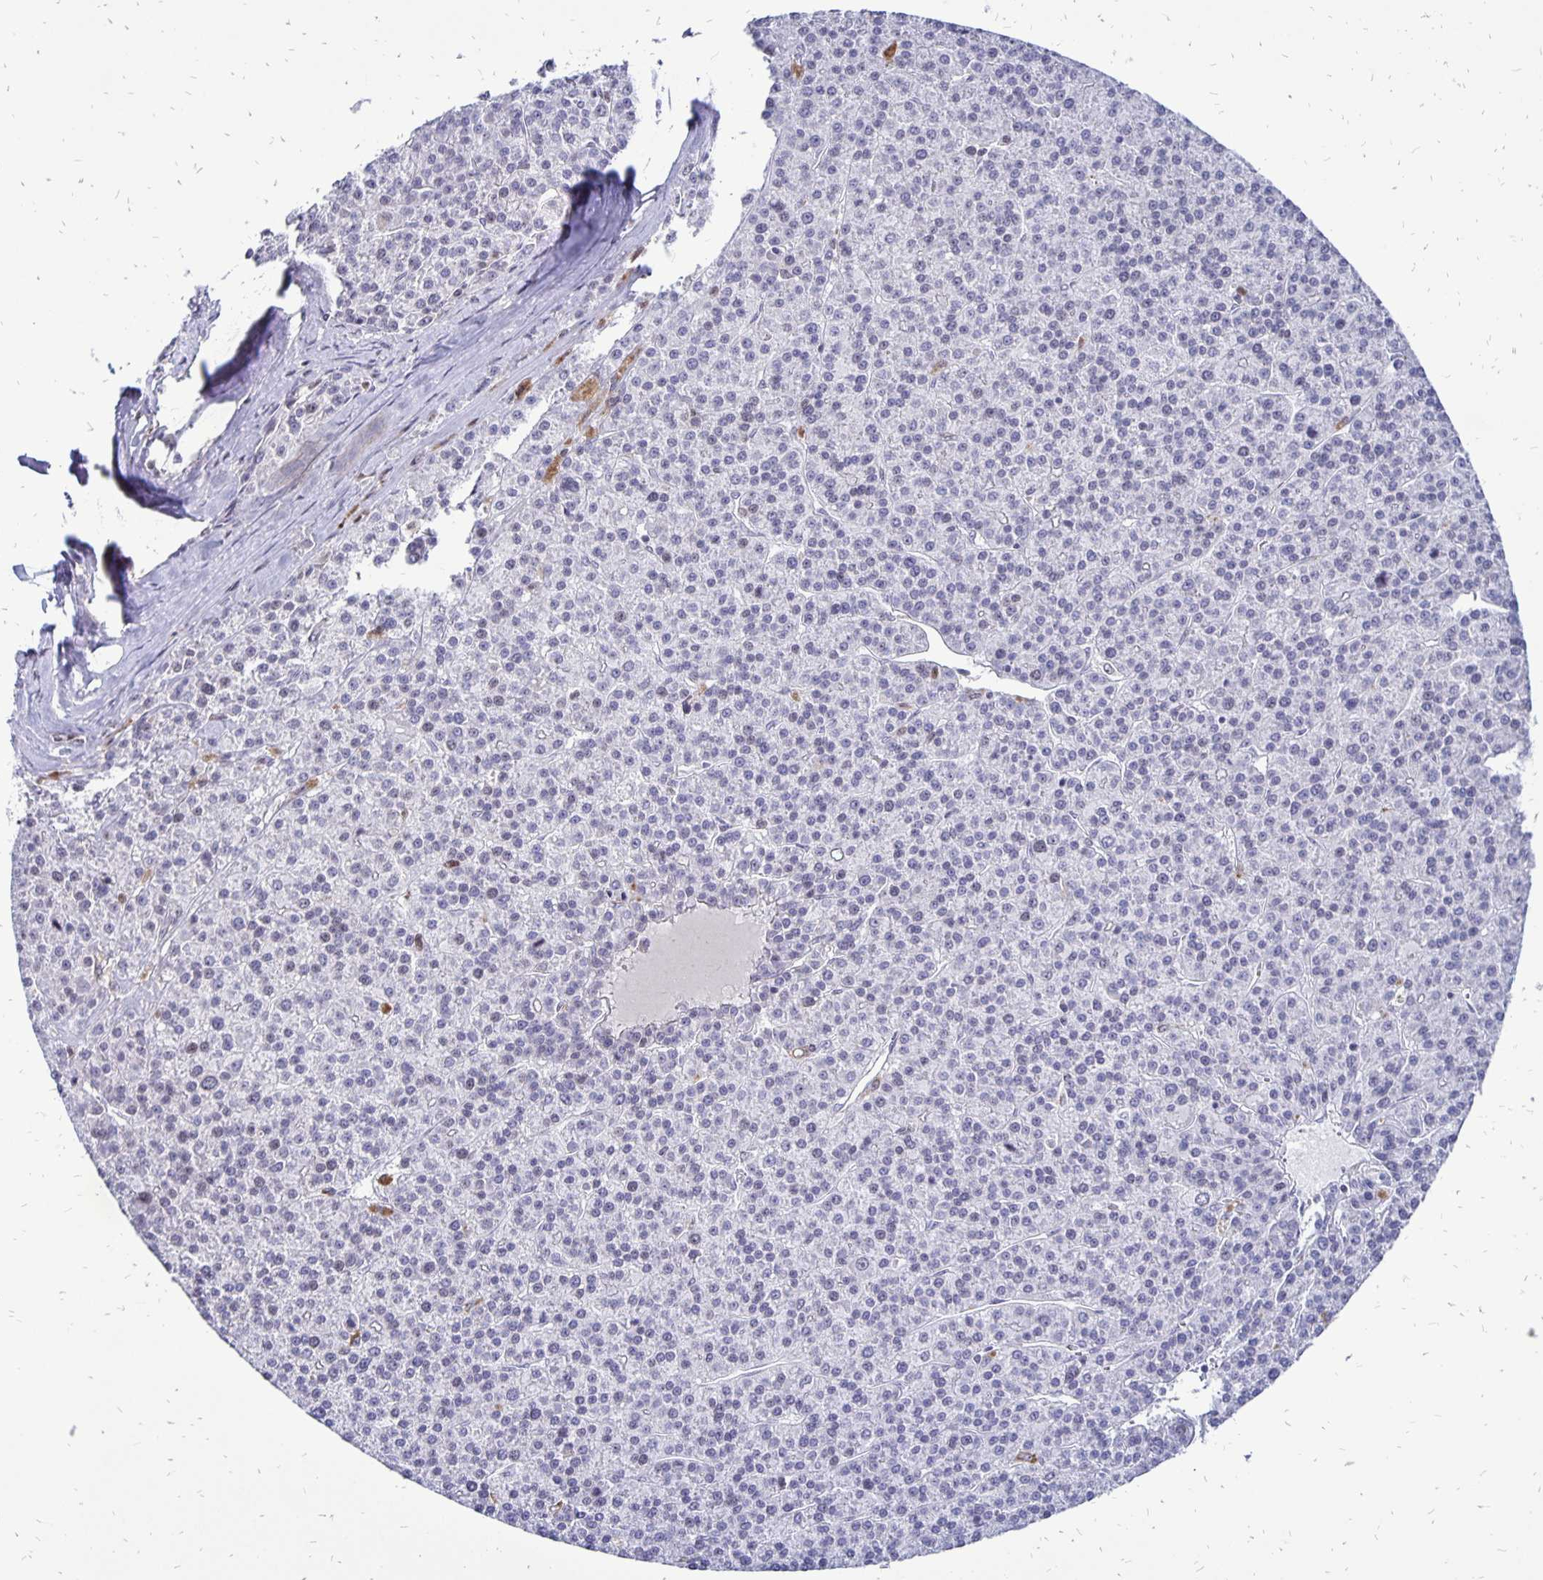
{"staining": {"intensity": "negative", "quantity": "none", "location": "none"}, "tissue": "liver cancer", "cell_type": "Tumor cells", "image_type": "cancer", "snomed": [{"axis": "morphology", "description": "Carcinoma, Hepatocellular, NOS"}, {"axis": "topography", "description": "Liver"}], "caption": "This is an immunohistochemistry (IHC) image of liver cancer (hepatocellular carcinoma). There is no expression in tumor cells.", "gene": "DCK", "patient": {"sex": "female", "age": 58}}